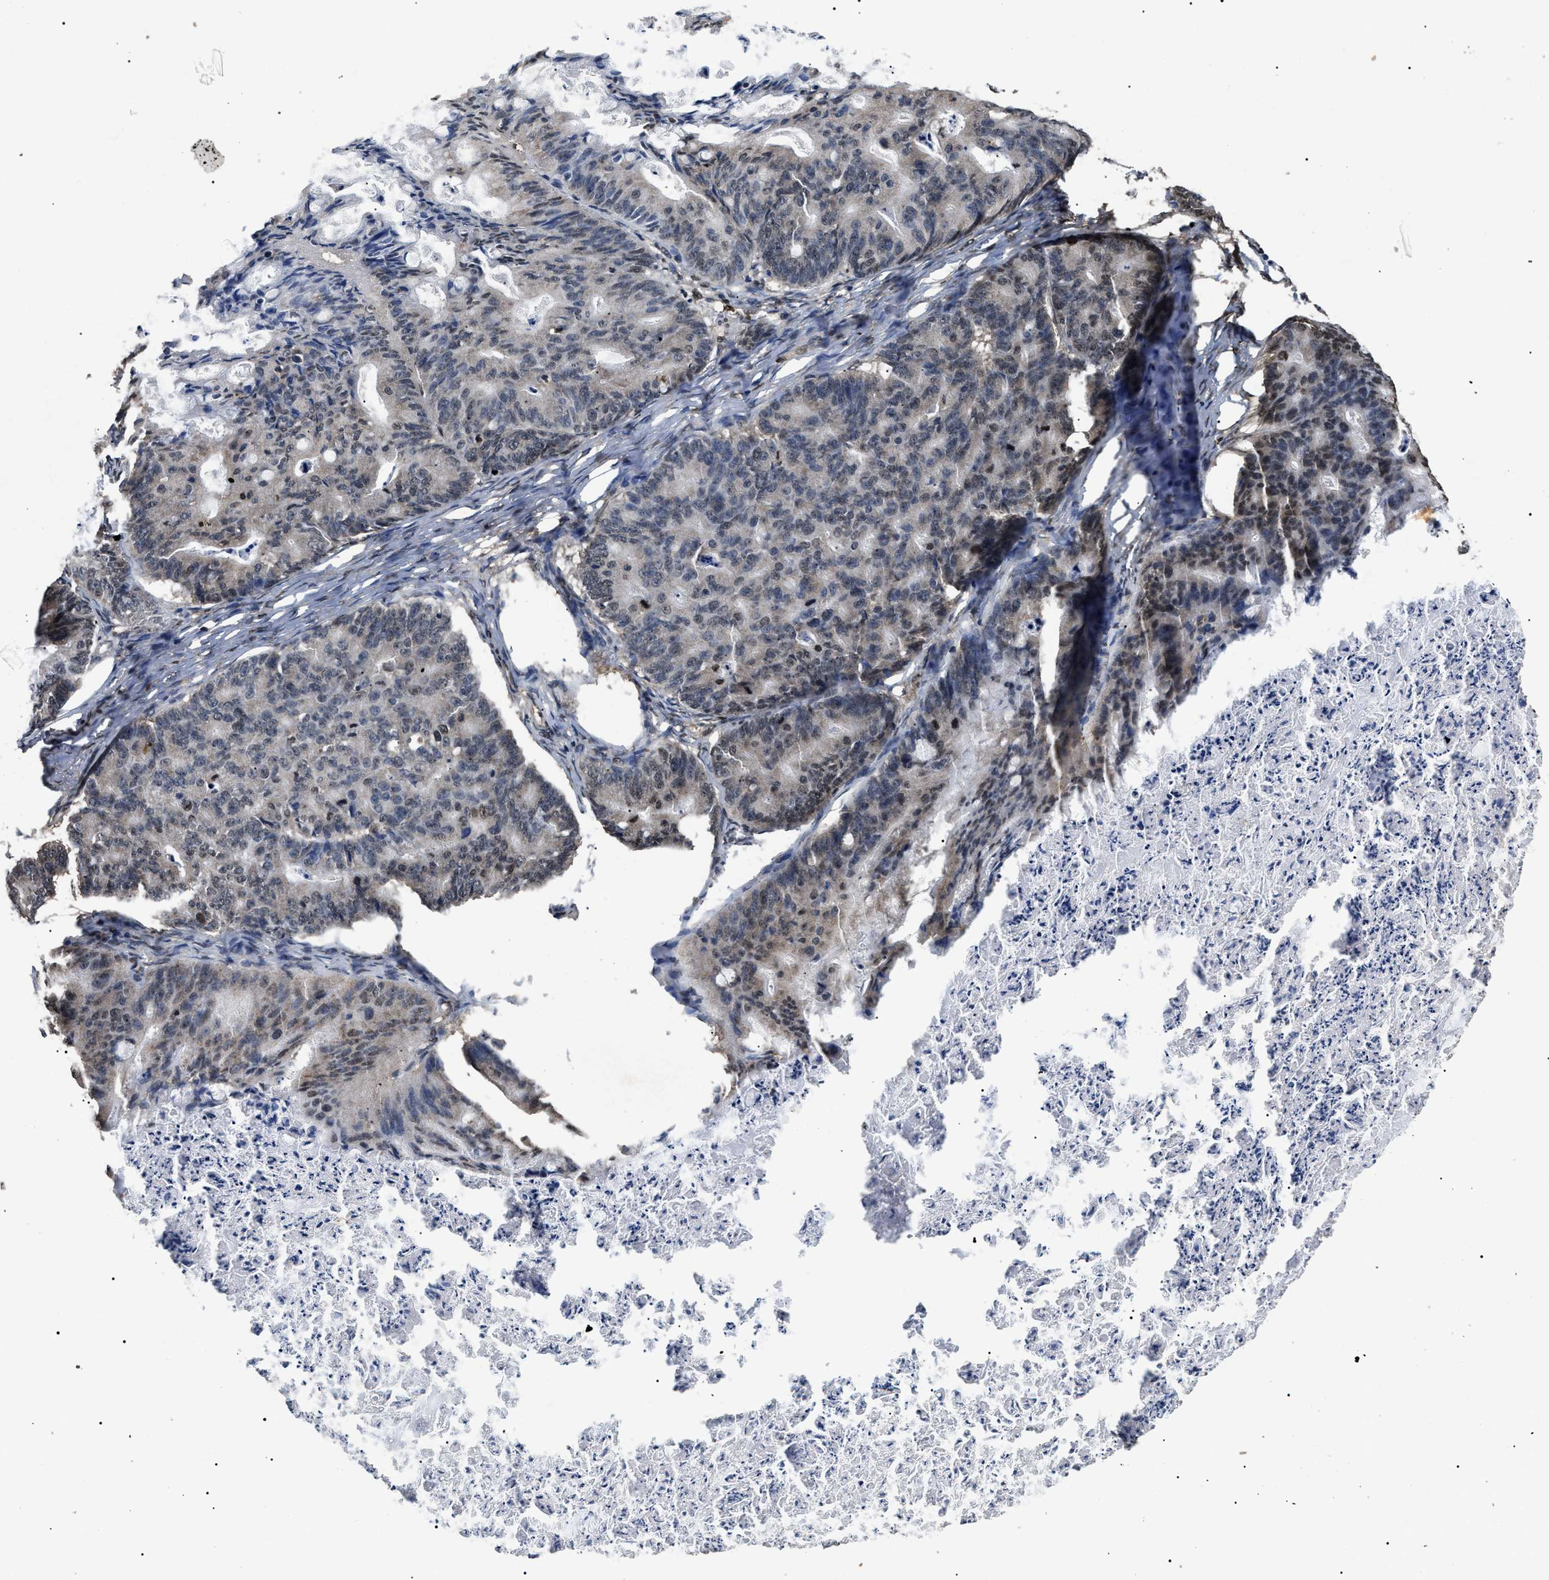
{"staining": {"intensity": "weak", "quantity": "25%-75%", "location": "nuclear"}, "tissue": "ovarian cancer", "cell_type": "Tumor cells", "image_type": "cancer", "snomed": [{"axis": "morphology", "description": "Cystadenocarcinoma, mucinous, NOS"}, {"axis": "topography", "description": "Ovary"}], "caption": "This image reveals ovarian cancer (mucinous cystadenocarcinoma) stained with IHC to label a protein in brown. The nuclear of tumor cells show weak positivity for the protein. Nuclei are counter-stained blue.", "gene": "ANP32E", "patient": {"sex": "female", "age": 36}}